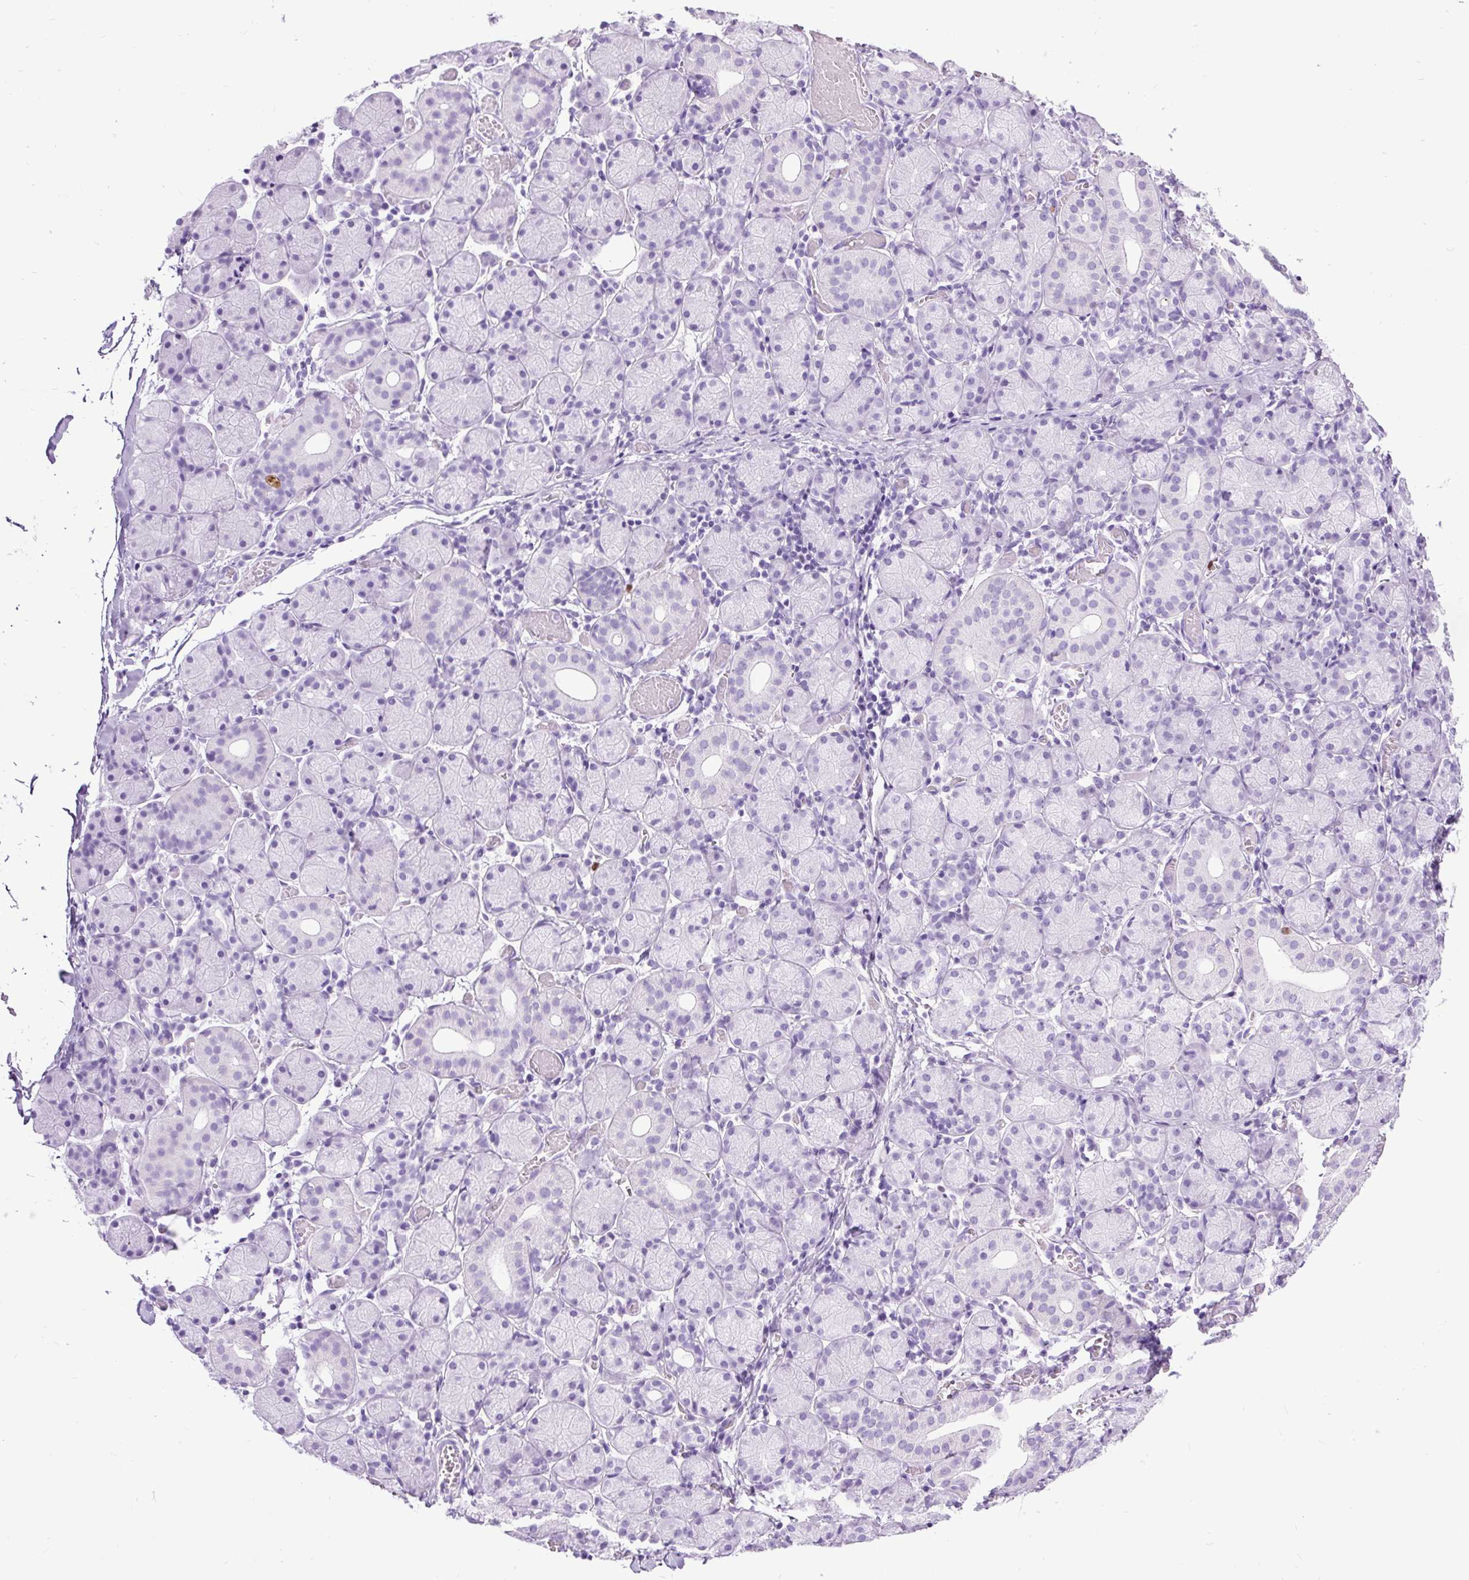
{"staining": {"intensity": "negative", "quantity": "none", "location": "none"}, "tissue": "salivary gland", "cell_type": "Glandular cells", "image_type": "normal", "snomed": [{"axis": "morphology", "description": "Normal tissue, NOS"}, {"axis": "topography", "description": "Salivary gland"}], "caption": "Micrograph shows no protein positivity in glandular cells of normal salivary gland. (DAB (3,3'-diaminobenzidine) IHC visualized using brightfield microscopy, high magnification).", "gene": "RACGAP1", "patient": {"sex": "female", "age": 24}}